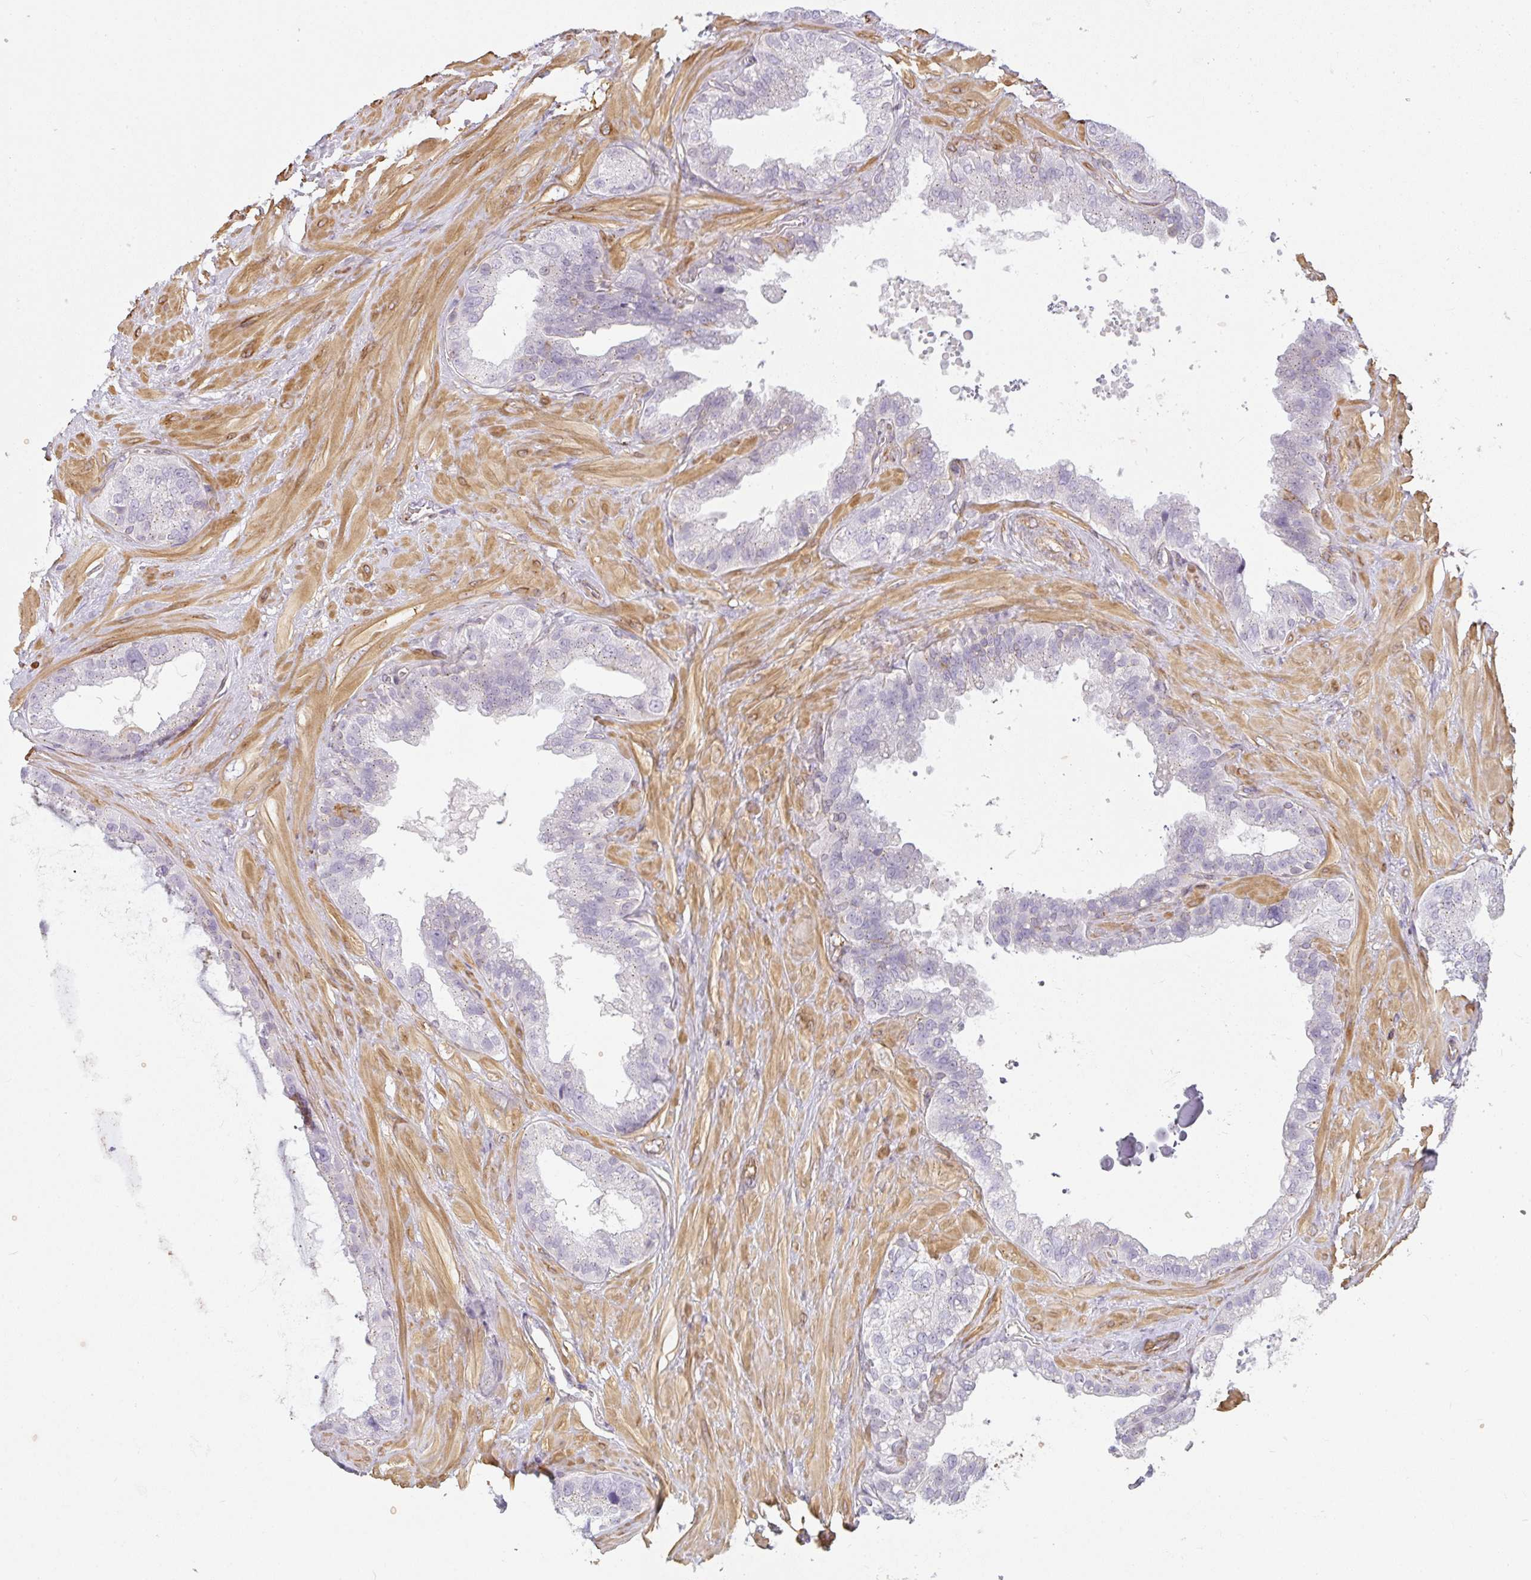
{"staining": {"intensity": "weak", "quantity": "<25%", "location": "cytoplasmic/membranous"}, "tissue": "seminal vesicle", "cell_type": "Glandular cells", "image_type": "normal", "snomed": [{"axis": "morphology", "description": "Normal tissue, NOS"}, {"axis": "topography", "description": "Seminal veicle"}, {"axis": "topography", "description": "Peripheral nerve tissue"}], "caption": "Image shows no significant protein positivity in glandular cells of unremarkable seminal vesicle.", "gene": "SULF1", "patient": {"sex": "male", "age": 76}}